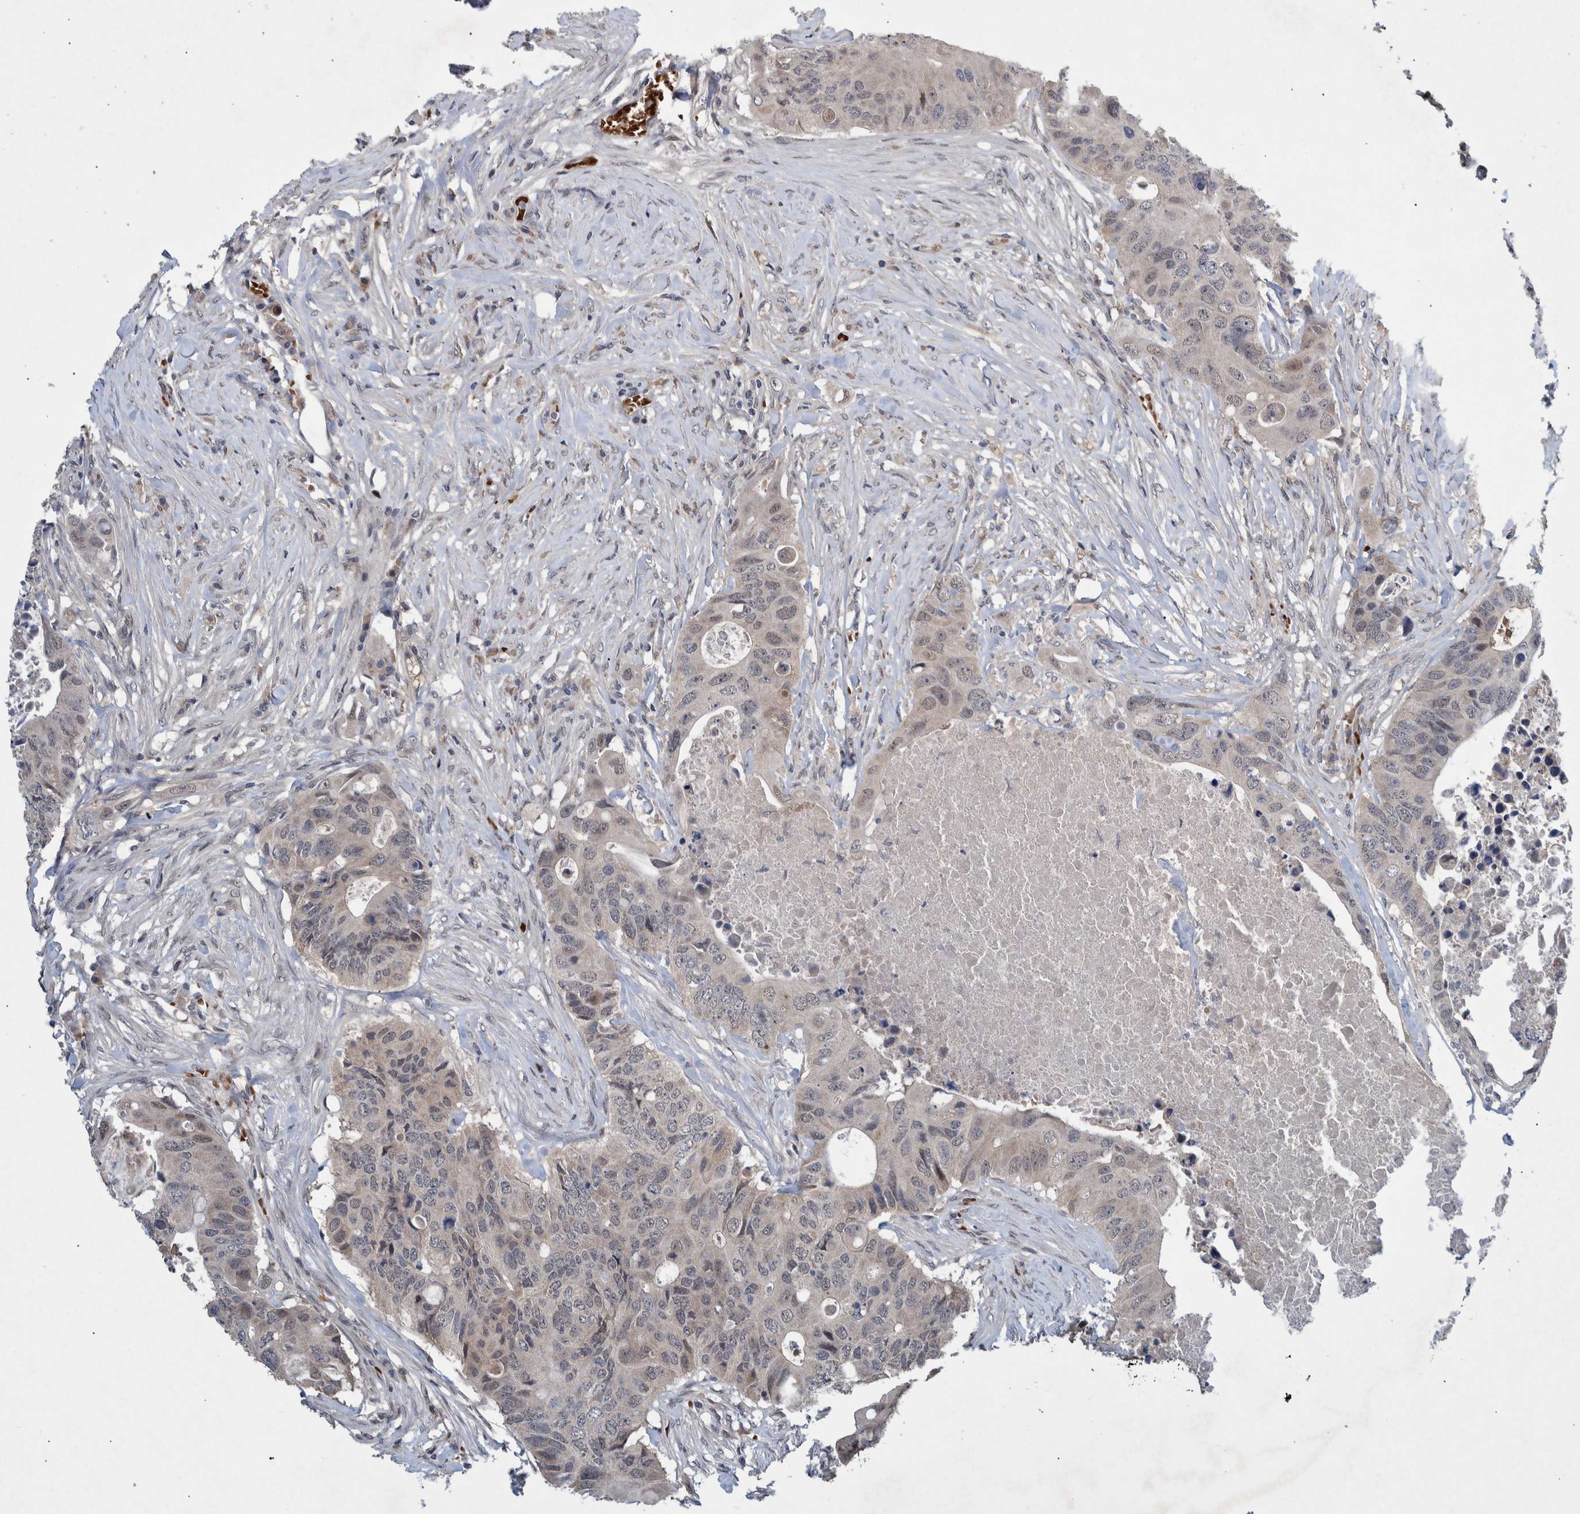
{"staining": {"intensity": "negative", "quantity": "none", "location": "none"}, "tissue": "colorectal cancer", "cell_type": "Tumor cells", "image_type": "cancer", "snomed": [{"axis": "morphology", "description": "Adenocarcinoma, NOS"}, {"axis": "topography", "description": "Colon"}], "caption": "Tumor cells show no significant staining in colorectal cancer (adenocarcinoma).", "gene": "ESRP1", "patient": {"sex": "male", "age": 71}}